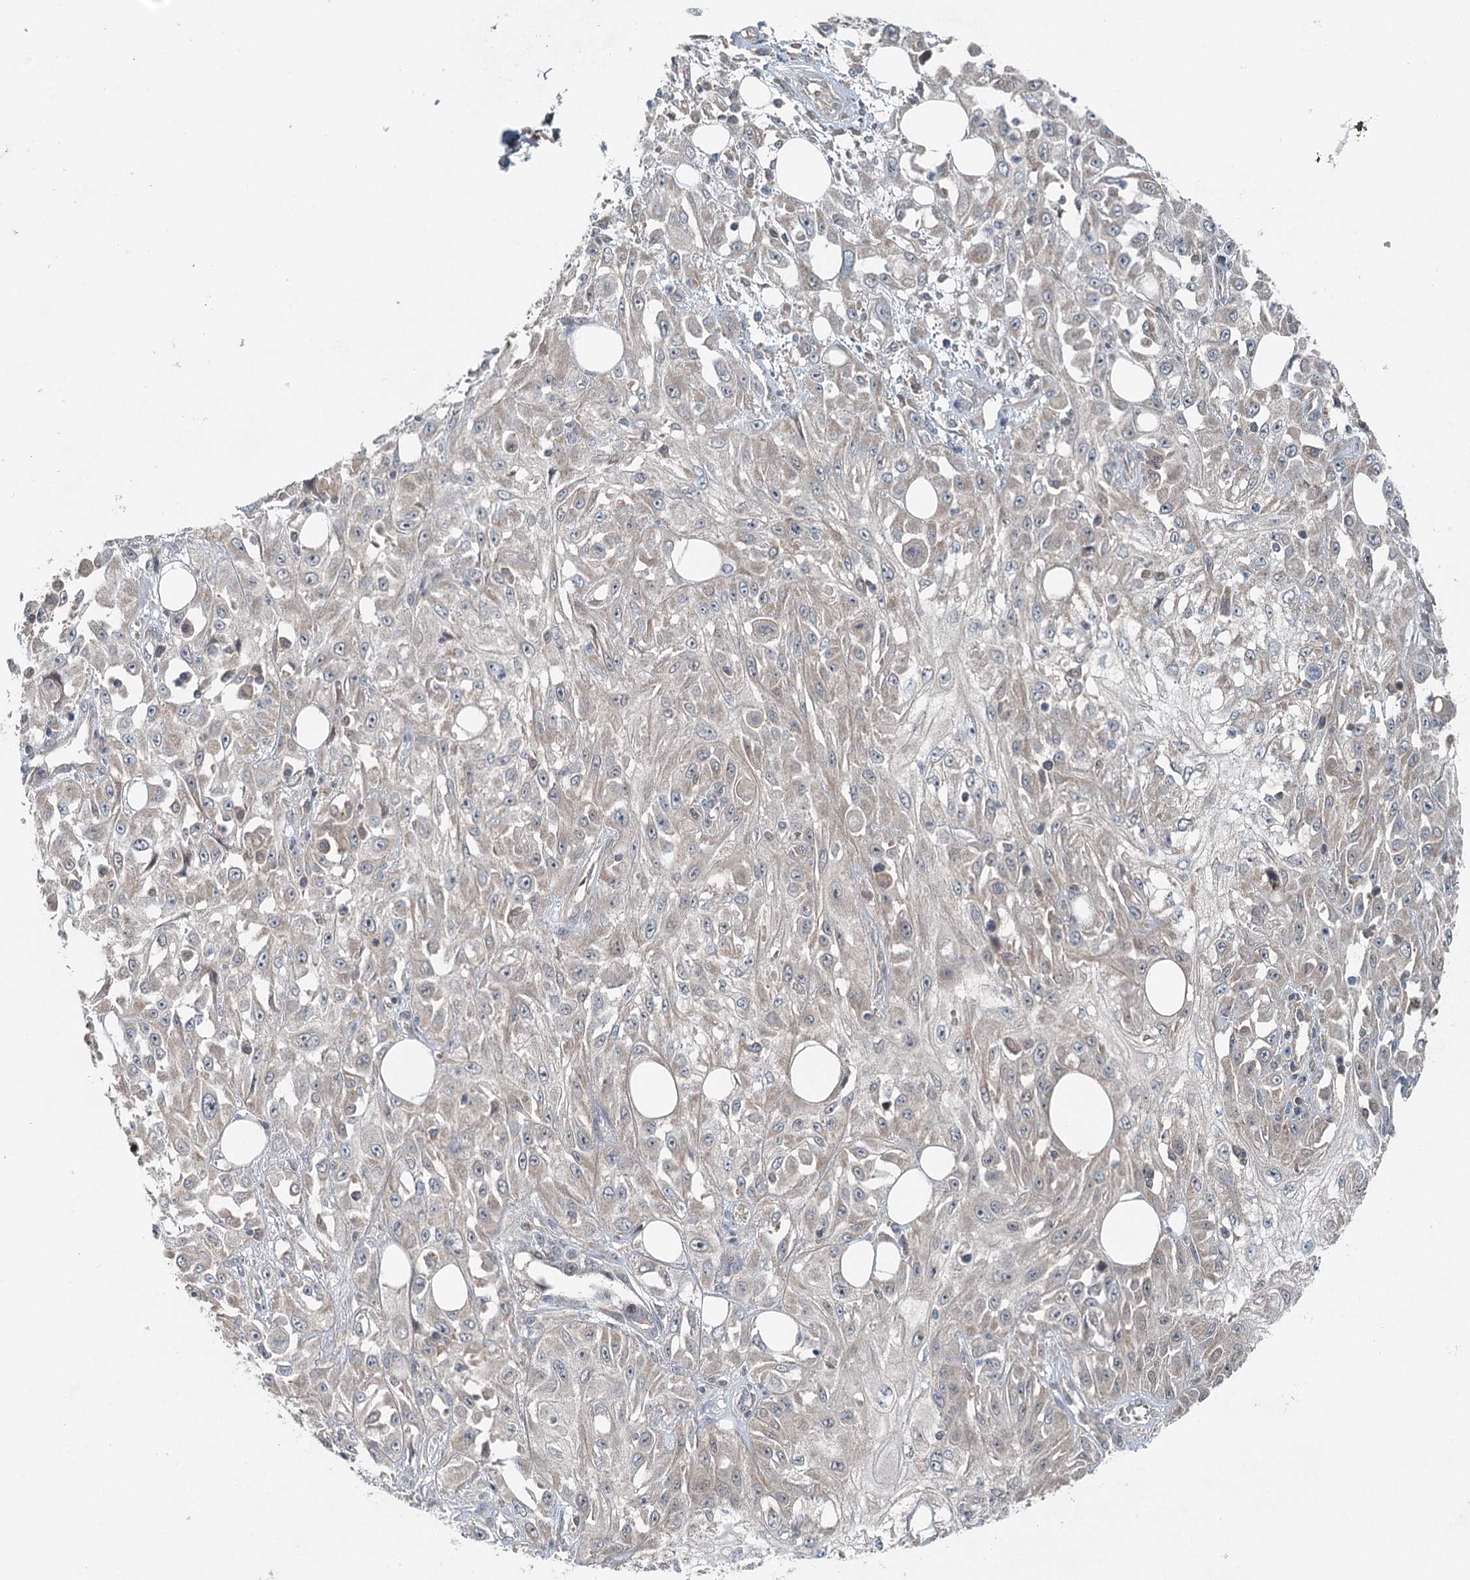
{"staining": {"intensity": "weak", "quantity": "<25%", "location": "cytoplasmic/membranous"}, "tissue": "skin cancer", "cell_type": "Tumor cells", "image_type": "cancer", "snomed": [{"axis": "morphology", "description": "Squamous cell carcinoma, NOS"}, {"axis": "morphology", "description": "Squamous cell carcinoma, metastatic, NOS"}, {"axis": "topography", "description": "Skin"}, {"axis": "topography", "description": "Lymph node"}], "caption": "High power microscopy image of an immunohistochemistry micrograph of skin metastatic squamous cell carcinoma, revealing no significant staining in tumor cells.", "gene": "CHCHD5", "patient": {"sex": "male", "age": 75}}